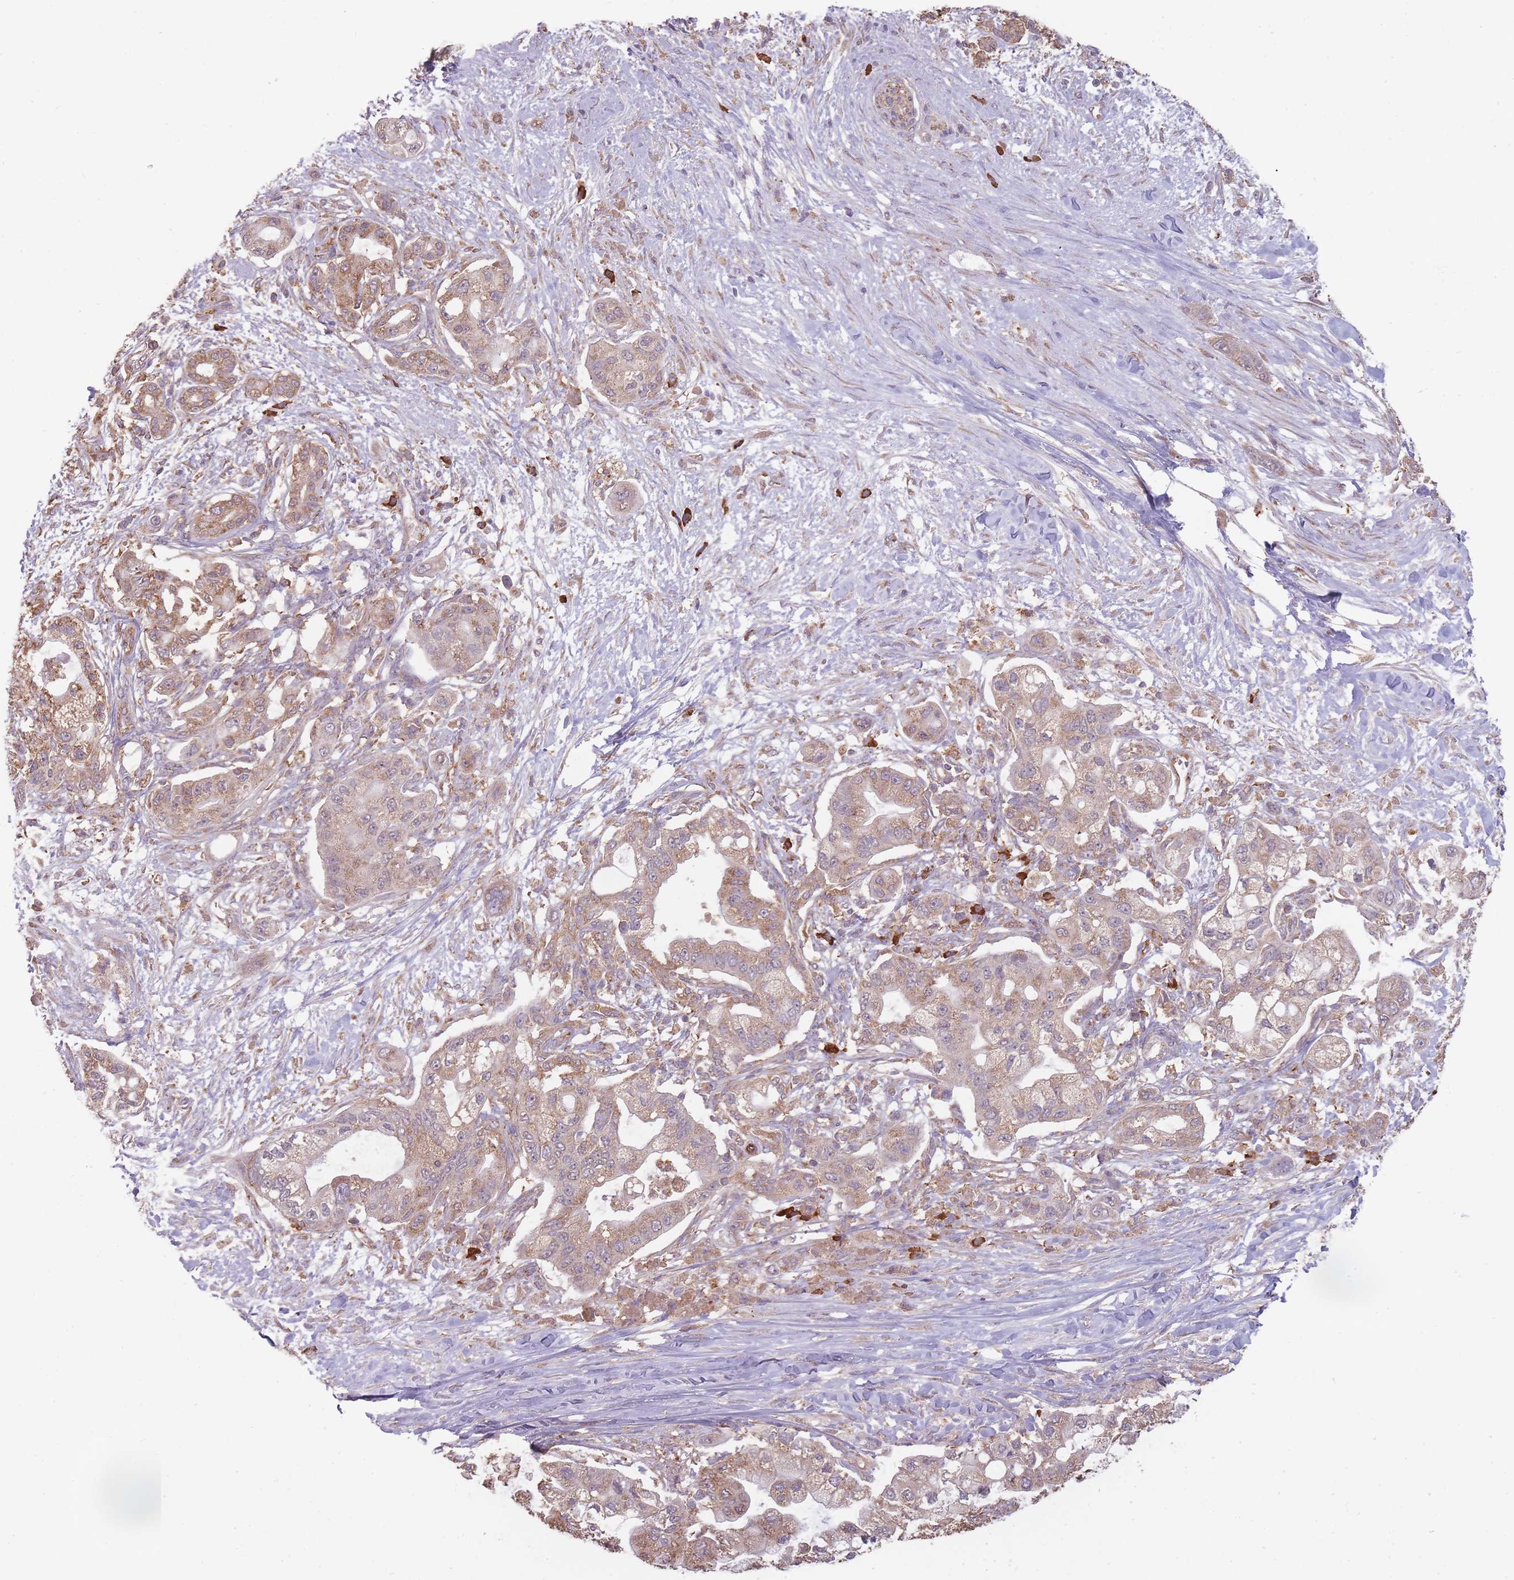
{"staining": {"intensity": "moderate", "quantity": ">75%", "location": "cytoplasmic/membranous"}, "tissue": "pancreatic cancer", "cell_type": "Tumor cells", "image_type": "cancer", "snomed": [{"axis": "morphology", "description": "Adenocarcinoma, NOS"}, {"axis": "topography", "description": "Pancreas"}], "caption": "Tumor cells demonstrate medium levels of moderate cytoplasmic/membranous expression in approximately >75% of cells in human adenocarcinoma (pancreatic).", "gene": "SANBR", "patient": {"sex": "male", "age": 57}}